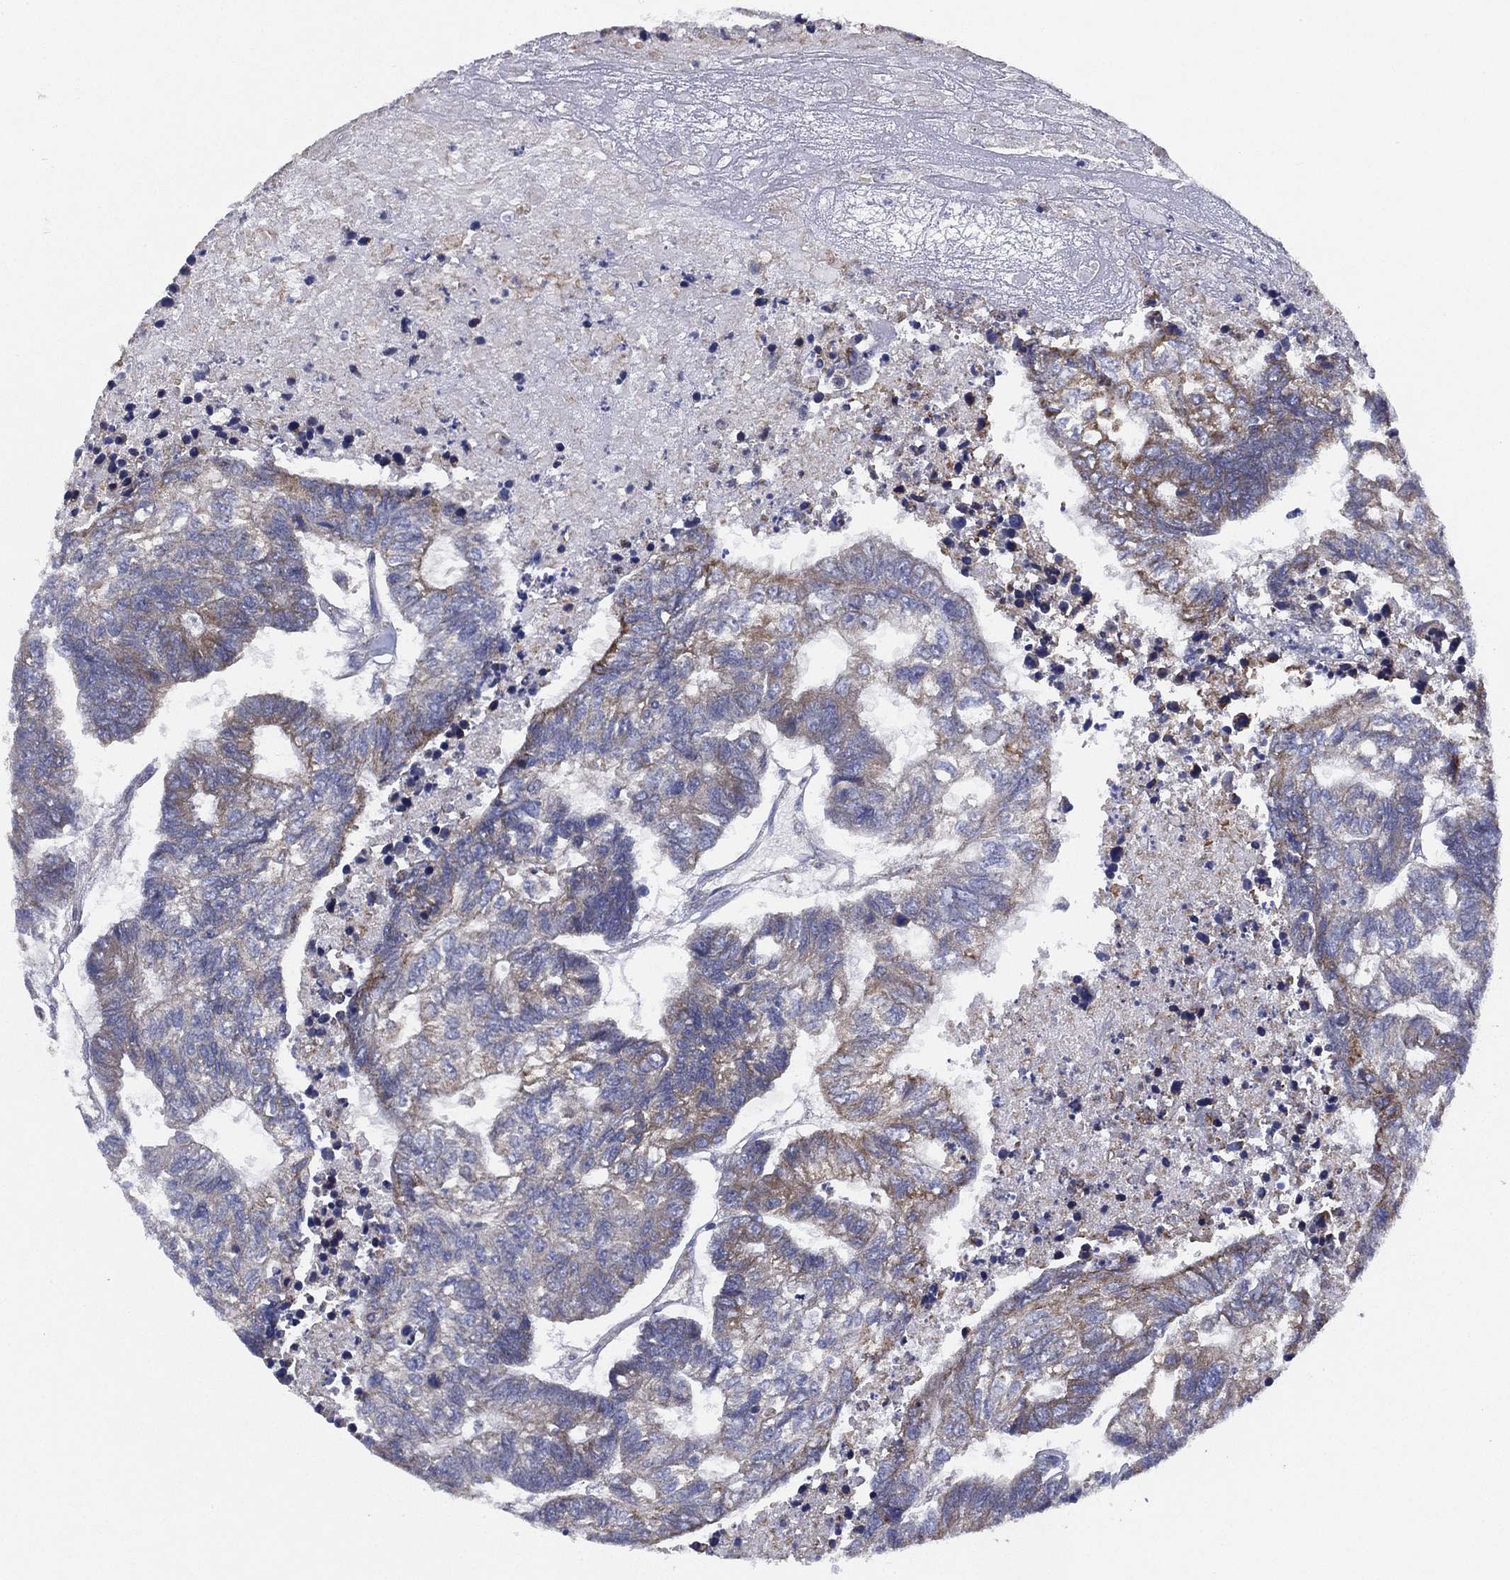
{"staining": {"intensity": "weak", "quantity": "<25%", "location": "cytoplasmic/membranous"}, "tissue": "colorectal cancer", "cell_type": "Tumor cells", "image_type": "cancer", "snomed": [{"axis": "morphology", "description": "Adenocarcinoma, NOS"}, {"axis": "topography", "description": "Colon"}], "caption": "High magnification brightfield microscopy of adenocarcinoma (colorectal) stained with DAB (brown) and counterstained with hematoxylin (blue): tumor cells show no significant expression. (Brightfield microscopy of DAB immunohistochemistry (IHC) at high magnification).", "gene": "ZNF223", "patient": {"sex": "female", "age": 48}}